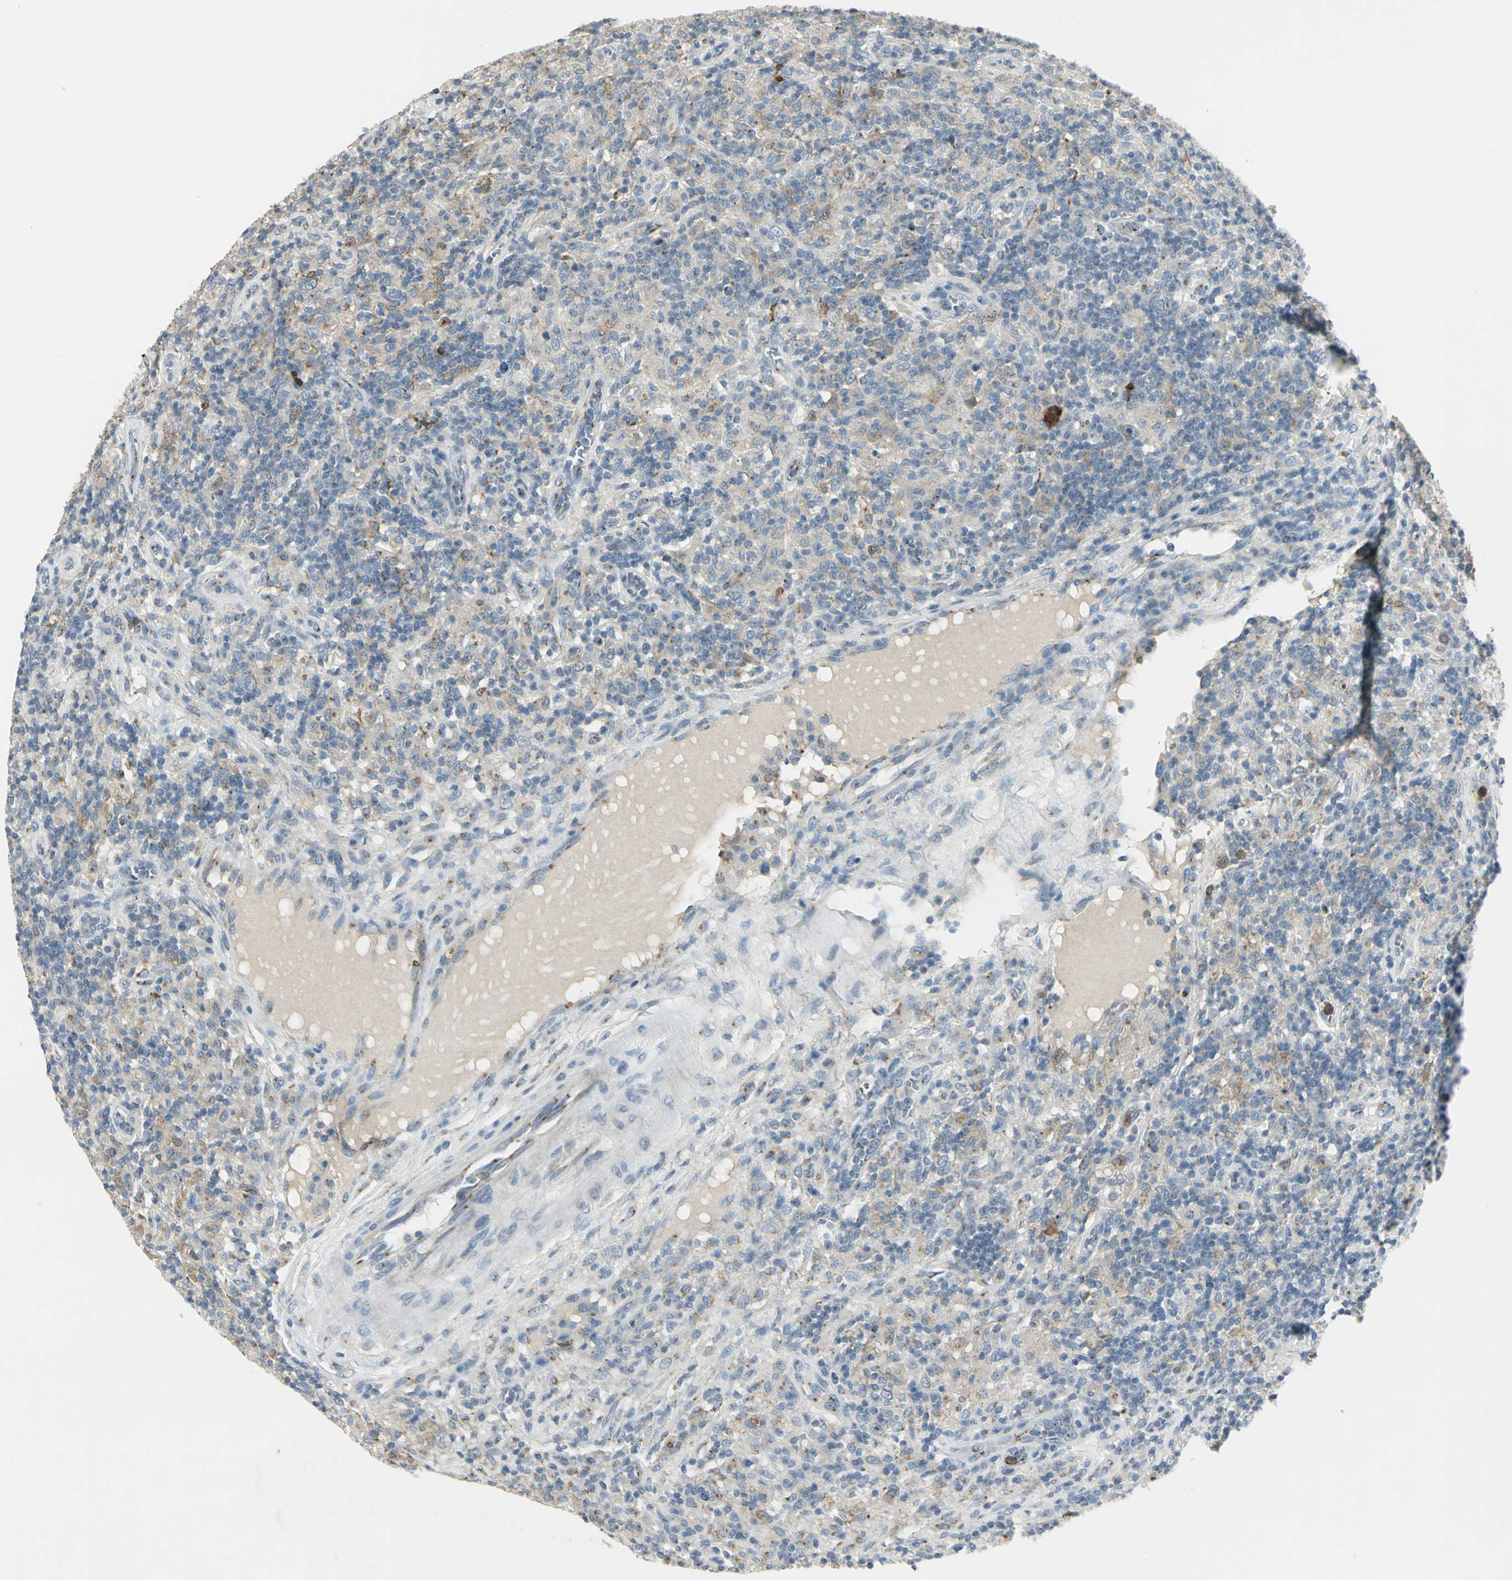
{"staining": {"intensity": "weak", "quantity": "<25%", "location": "cytoplasmic/membranous"}, "tissue": "lymphoma", "cell_type": "Tumor cells", "image_type": "cancer", "snomed": [{"axis": "morphology", "description": "Hodgkin's disease, NOS"}, {"axis": "topography", "description": "Lymph node"}], "caption": "Protein analysis of lymphoma shows no significant staining in tumor cells.", "gene": "TM9SF2", "patient": {"sex": "male", "age": 70}}